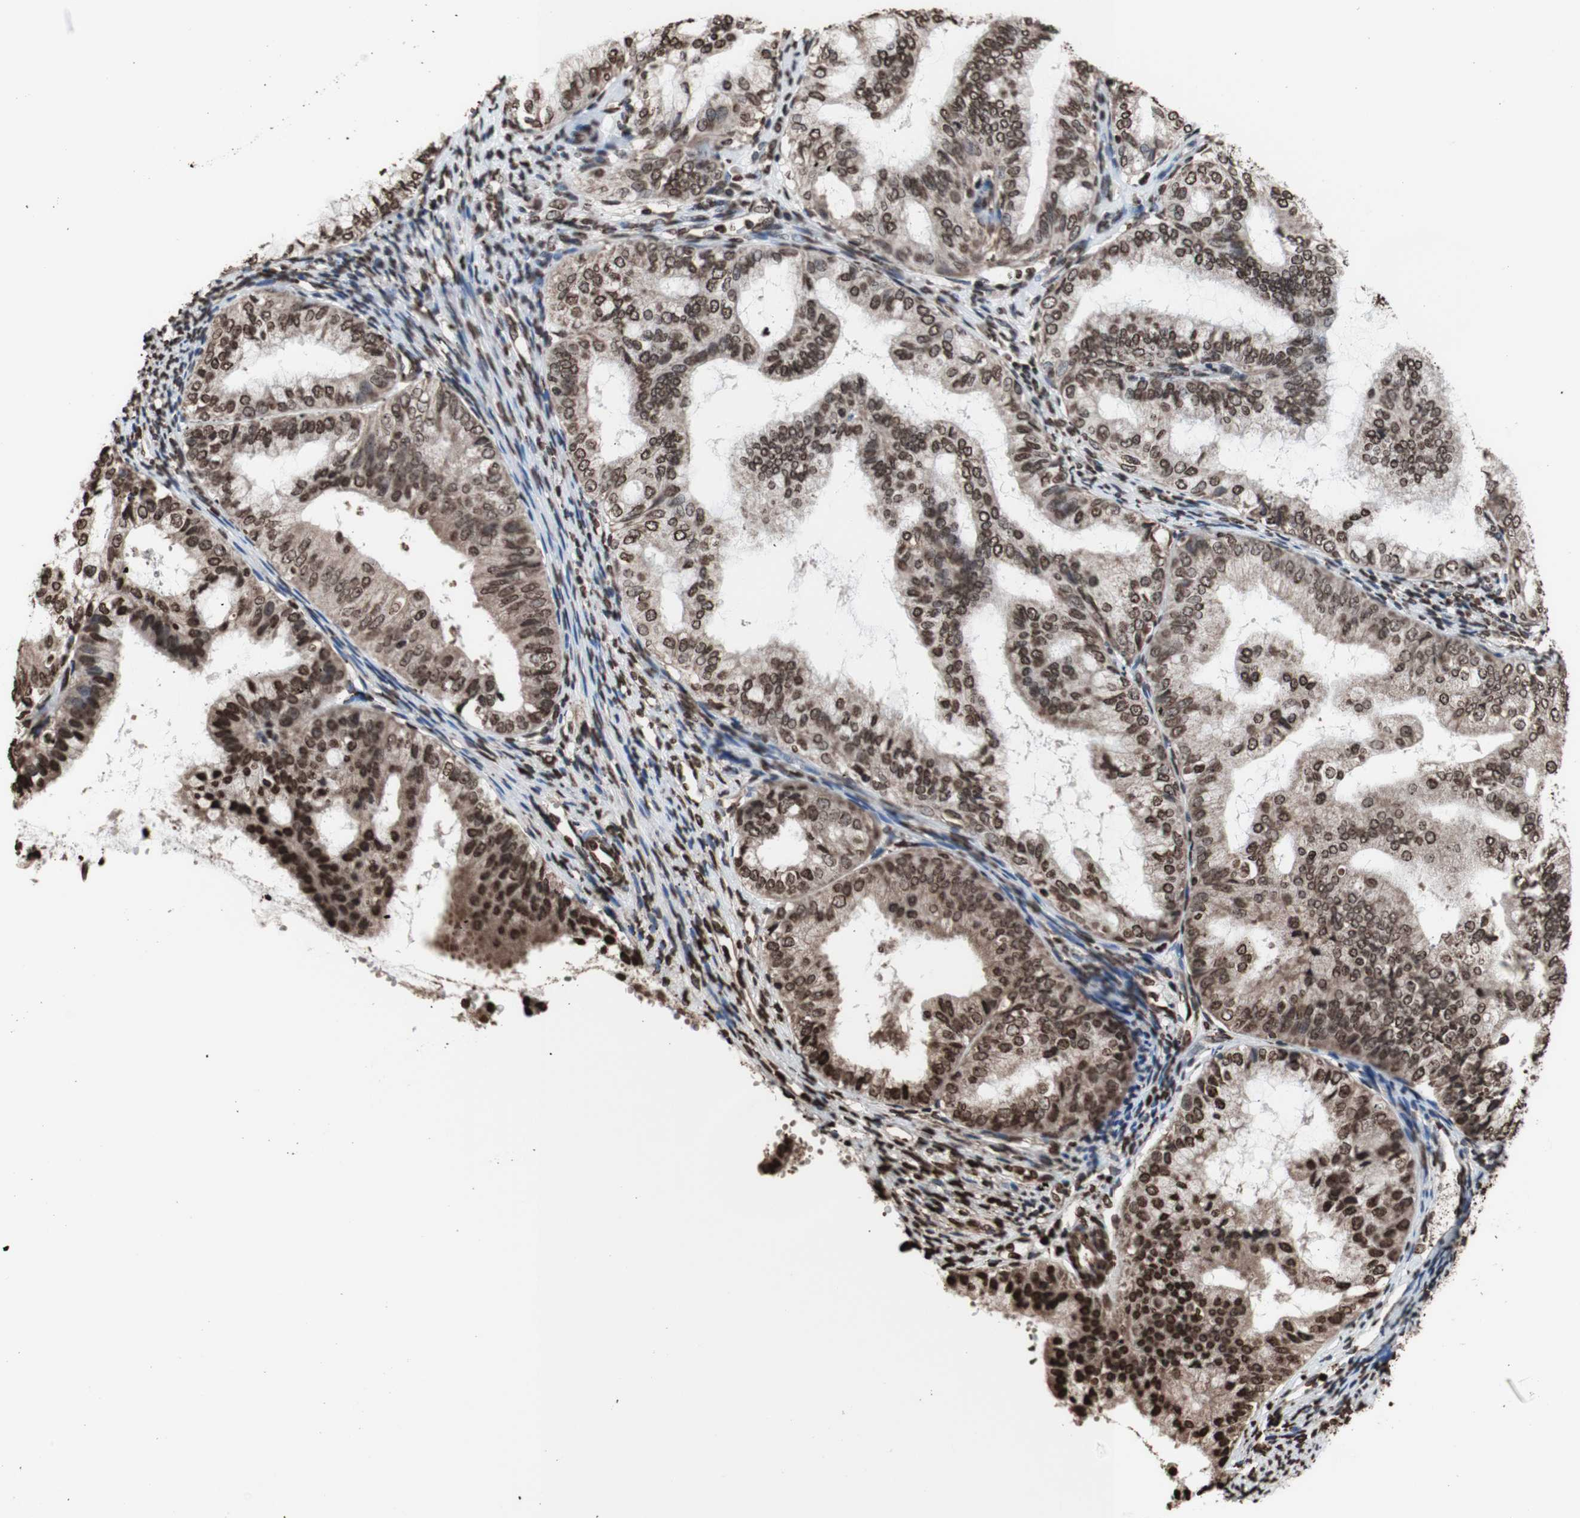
{"staining": {"intensity": "strong", "quantity": ">75%", "location": "cytoplasmic/membranous,nuclear"}, "tissue": "endometrial cancer", "cell_type": "Tumor cells", "image_type": "cancer", "snomed": [{"axis": "morphology", "description": "Adenocarcinoma, NOS"}, {"axis": "topography", "description": "Endometrium"}], "caption": "Protein analysis of adenocarcinoma (endometrial) tissue reveals strong cytoplasmic/membranous and nuclear positivity in about >75% of tumor cells.", "gene": "SNAI2", "patient": {"sex": "female", "age": 63}}